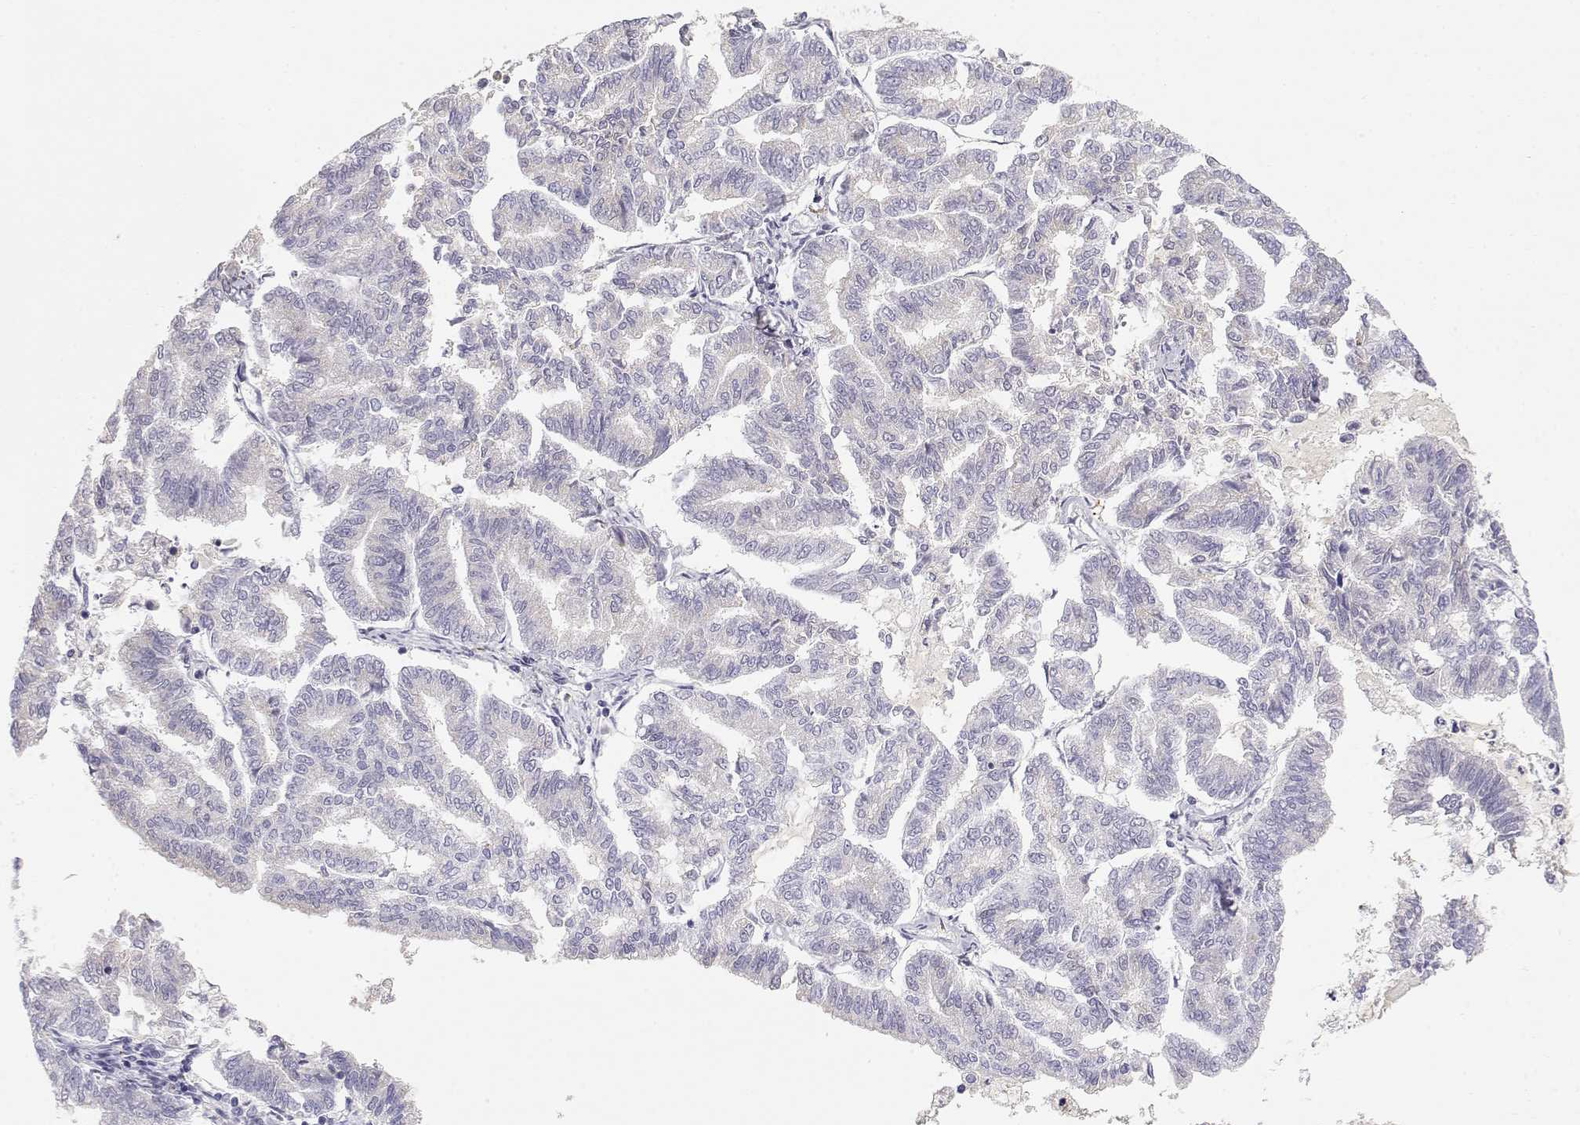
{"staining": {"intensity": "negative", "quantity": "none", "location": "none"}, "tissue": "endometrial cancer", "cell_type": "Tumor cells", "image_type": "cancer", "snomed": [{"axis": "morphology", "description": "Adenocarcinoma, NOS"}, {"axis": "topography", "description": "Endometrium"}], "caption": "High magnification brightfield microscopy of endometrial adenocarcinoma stained with DAB (brown) and counterstained with hematoxylin (blue): tumor cells show no significant staining. (DAB immunohistochemistry (IHC) visualized using brightfield microscopy, high magnification).", "gene": "CDHR1", "patient": {"sex": "female", "age": 79}}